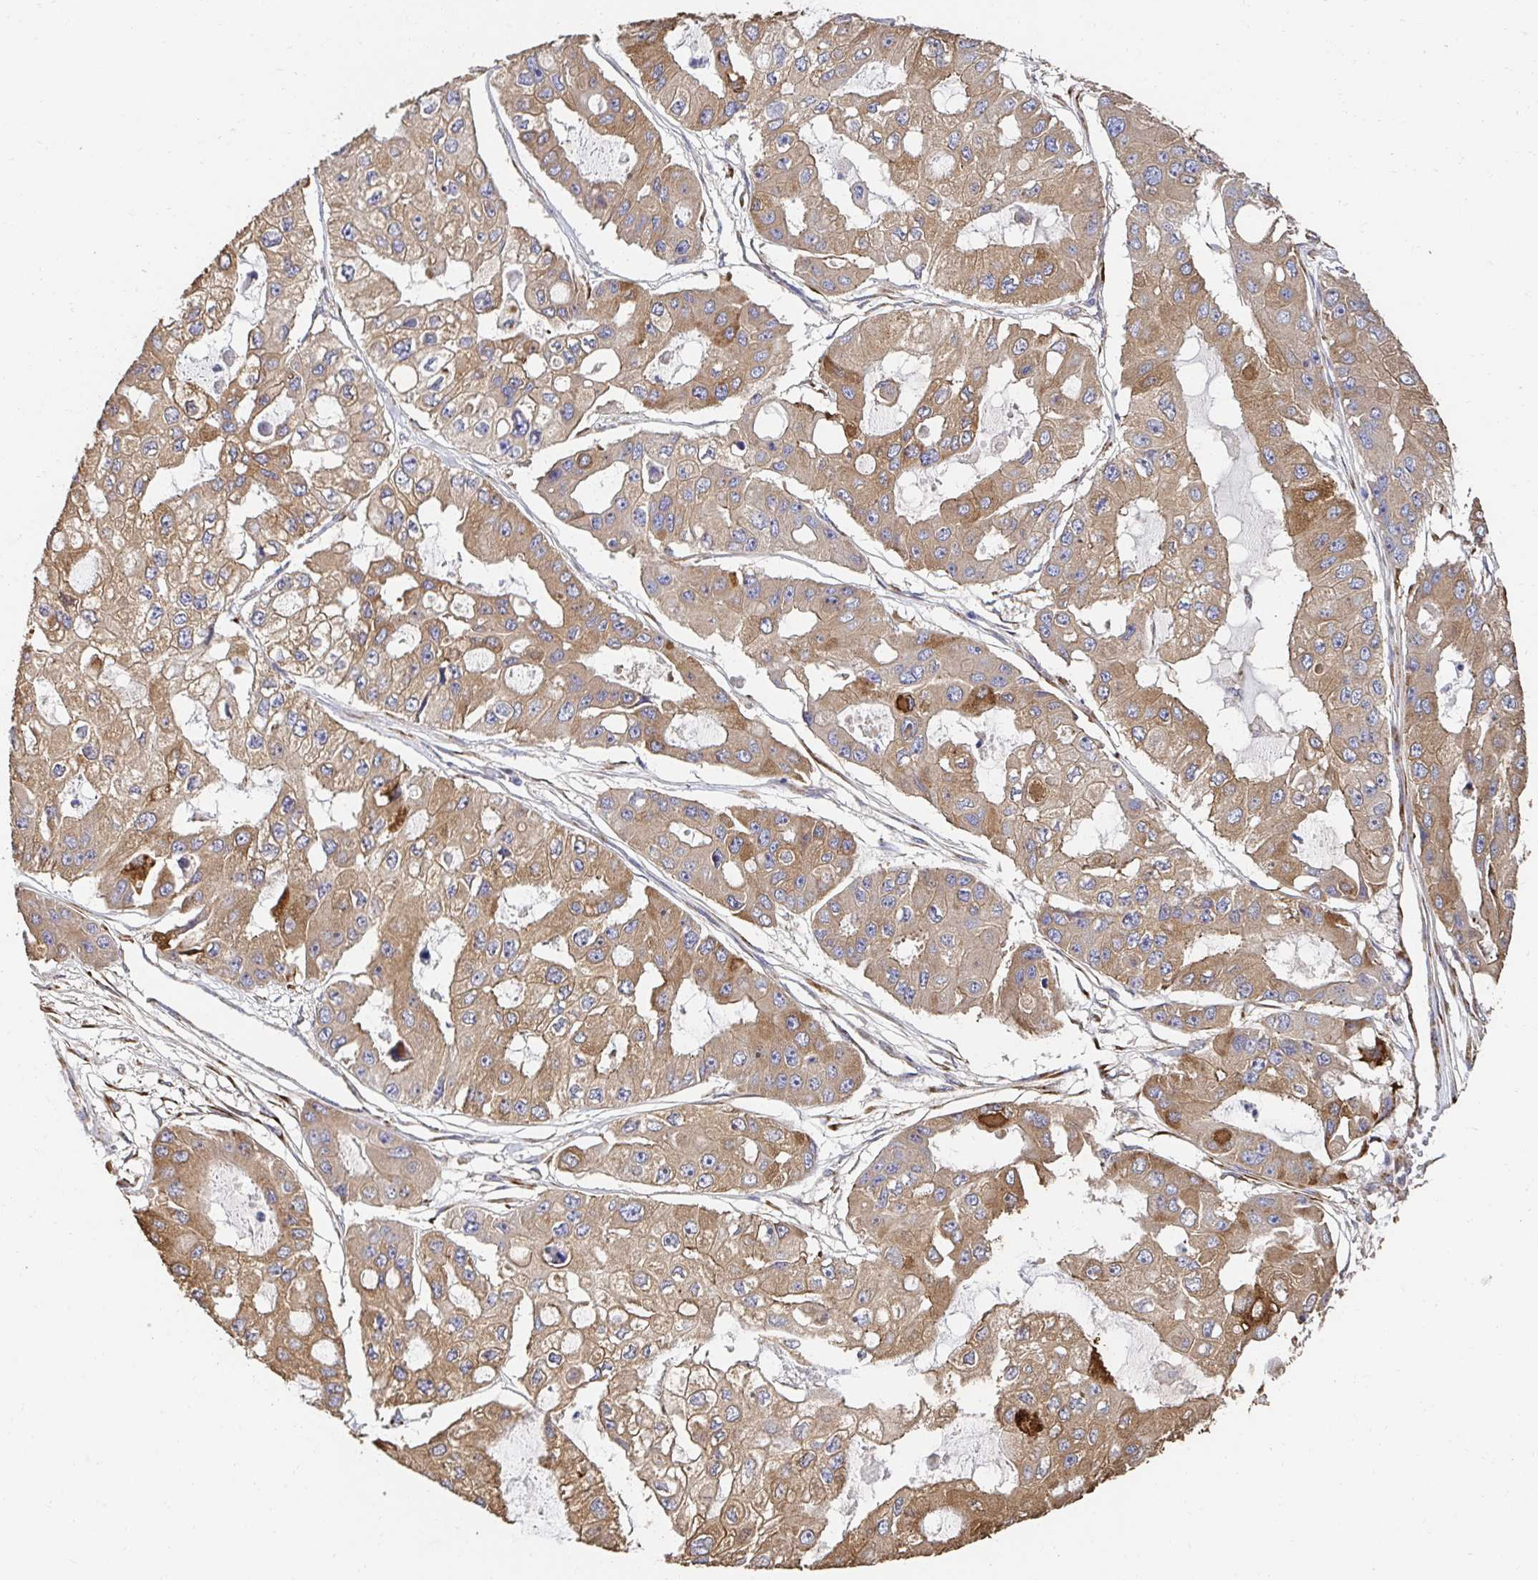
{"staining": {"intensity": "moderate", "quantity": ">75%", "location": "cytoplasmic/membranous"}, "tissue": "ovarian cancer", "cell_type": "Tumor cells", "image_type": "cancer", "snomed": [{"axis": "morphology", "description": "Cystadenocarcinoma, serous, NOS"}, {"axis": "topography", "description": "Ovary"}], "caption": "Immunohistochemistry (IHC) micrograph of neoplastic tissue: human ovarian cancer (serous cystadenocarcinoma) stained using immunohistochemistry (IHC) shows medium levels of moderate protein expression localized specifically in the cytoplasmic/membranous of tumor cells, appearing as a cytoplasmic/membranous brown color.", "gene": "APBB1", "patient": {"sex": "female", "age": 56}}